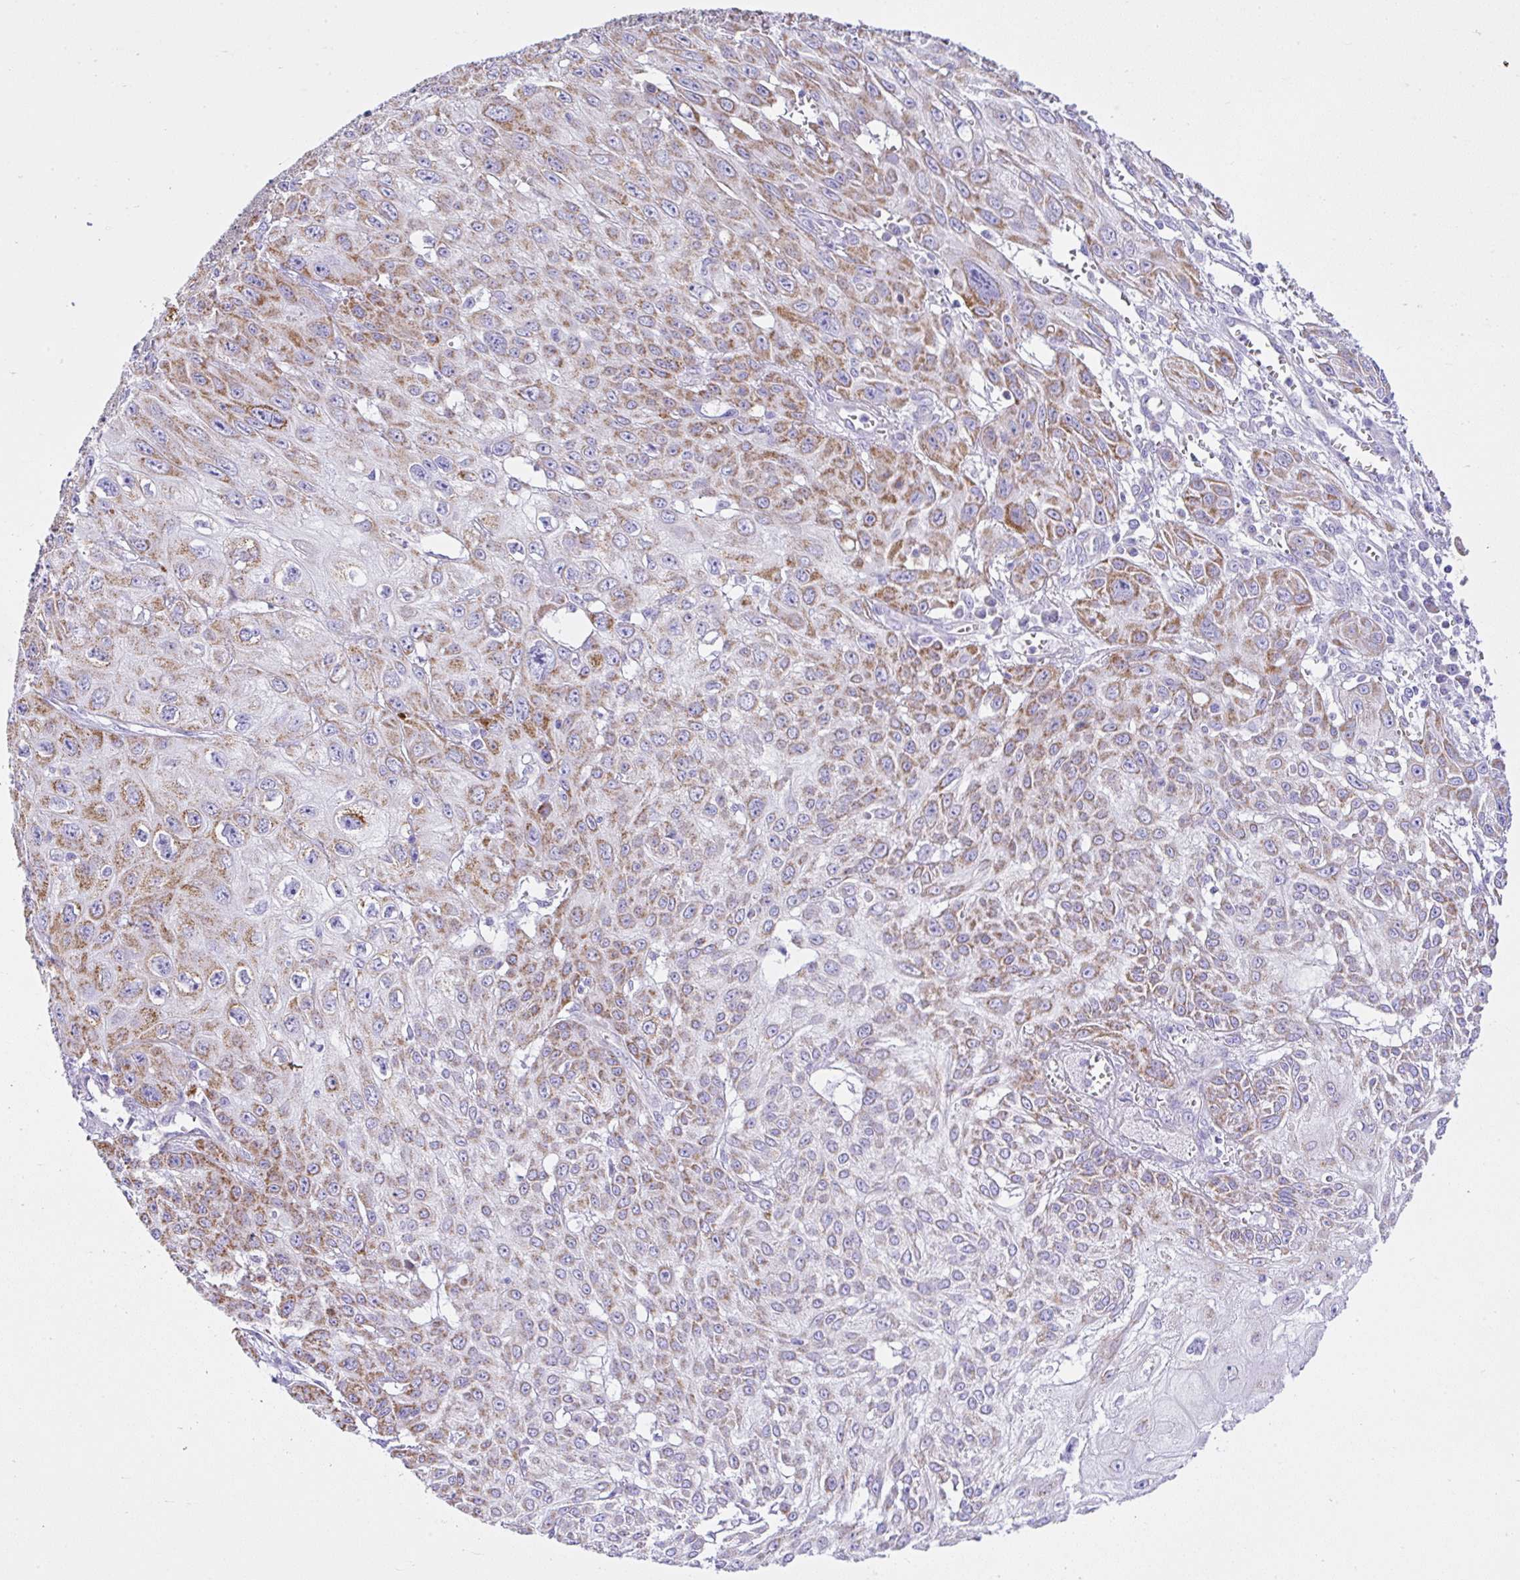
{"staining": {"intensity": "moderate", "quantity": "25%-75%", "location": "cytoplasmic/membranous"}, "tissue": "skin cancer", "cell_type": "Tumor cells", "image_type": "cancer", "snomed": [{"axis": "morphology", "description": "Squamous cell carcinoma, NOS"}, {"axis": "topography", "description": "Skin"}, {"axis": "topography", "description": "Vulva"}], "caption": "Immunohistochemistry photomicrograph of neoplastic tissue: human skin cancer (squamous cell carcinoma) stained using IHC displays medium levels of moderate protein expression localized specifically in the cytoplasmic/membranous of tumor cells, appearing as a cytoplasmic/membranous brown color.", "gene": "SLC13A1", "patient": {"sex": "female", "age": 71}}